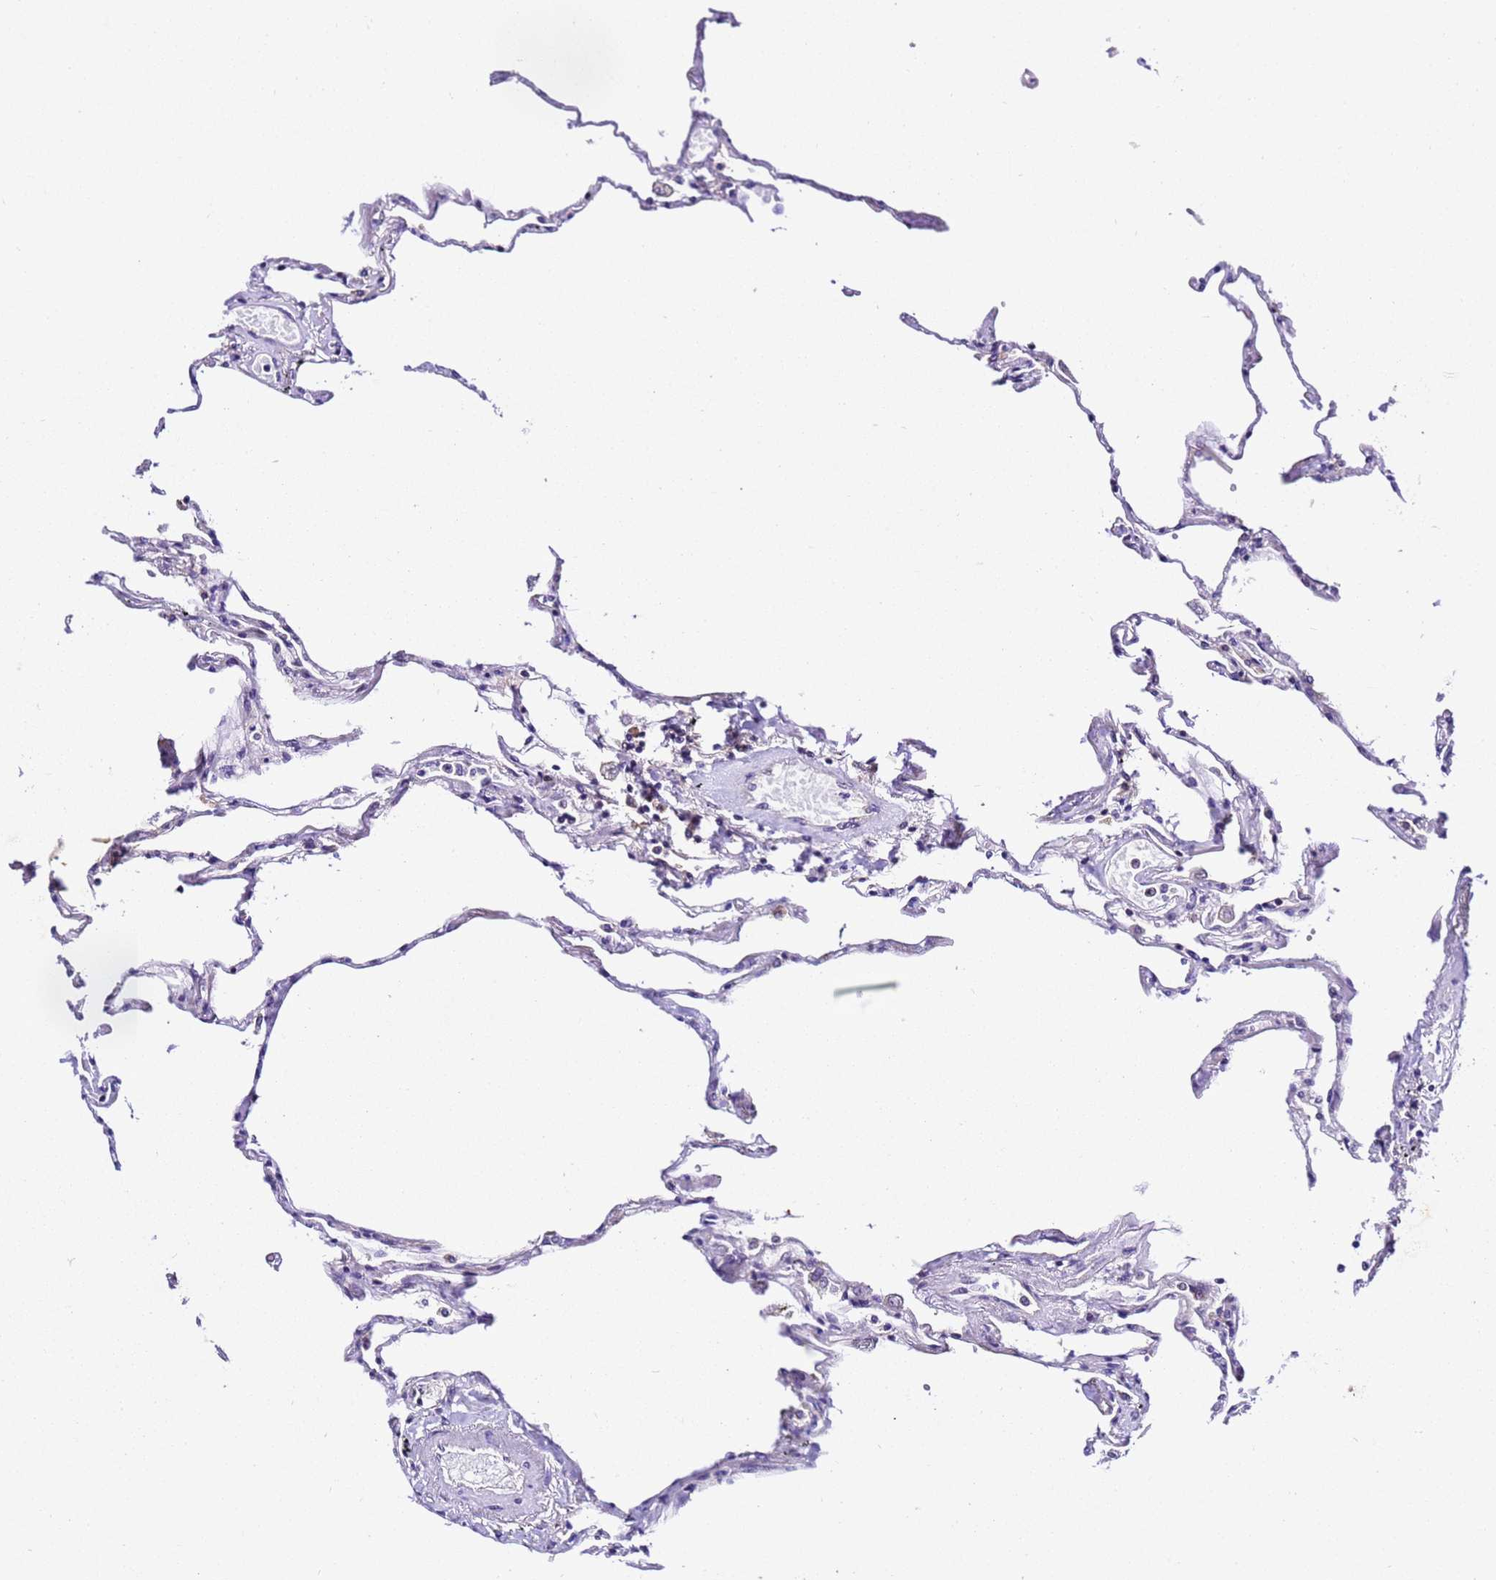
{"staining": {"intensity": "negative", "quantity": "none", "location": "none"}, "tissue": "lung", "cell_type": "Alveolar cells", "image_type": "normal", "snomed": [{"axis": "morphology", "description": "Normal tissue, NOS"}, {"axis": "topography", "description": "Lung"}], "caption": "The IHC image has no significant staining in alveolar cells of lung.", "gene": "SLX4IP", "patient": {"sex": "female", "age": 67}}